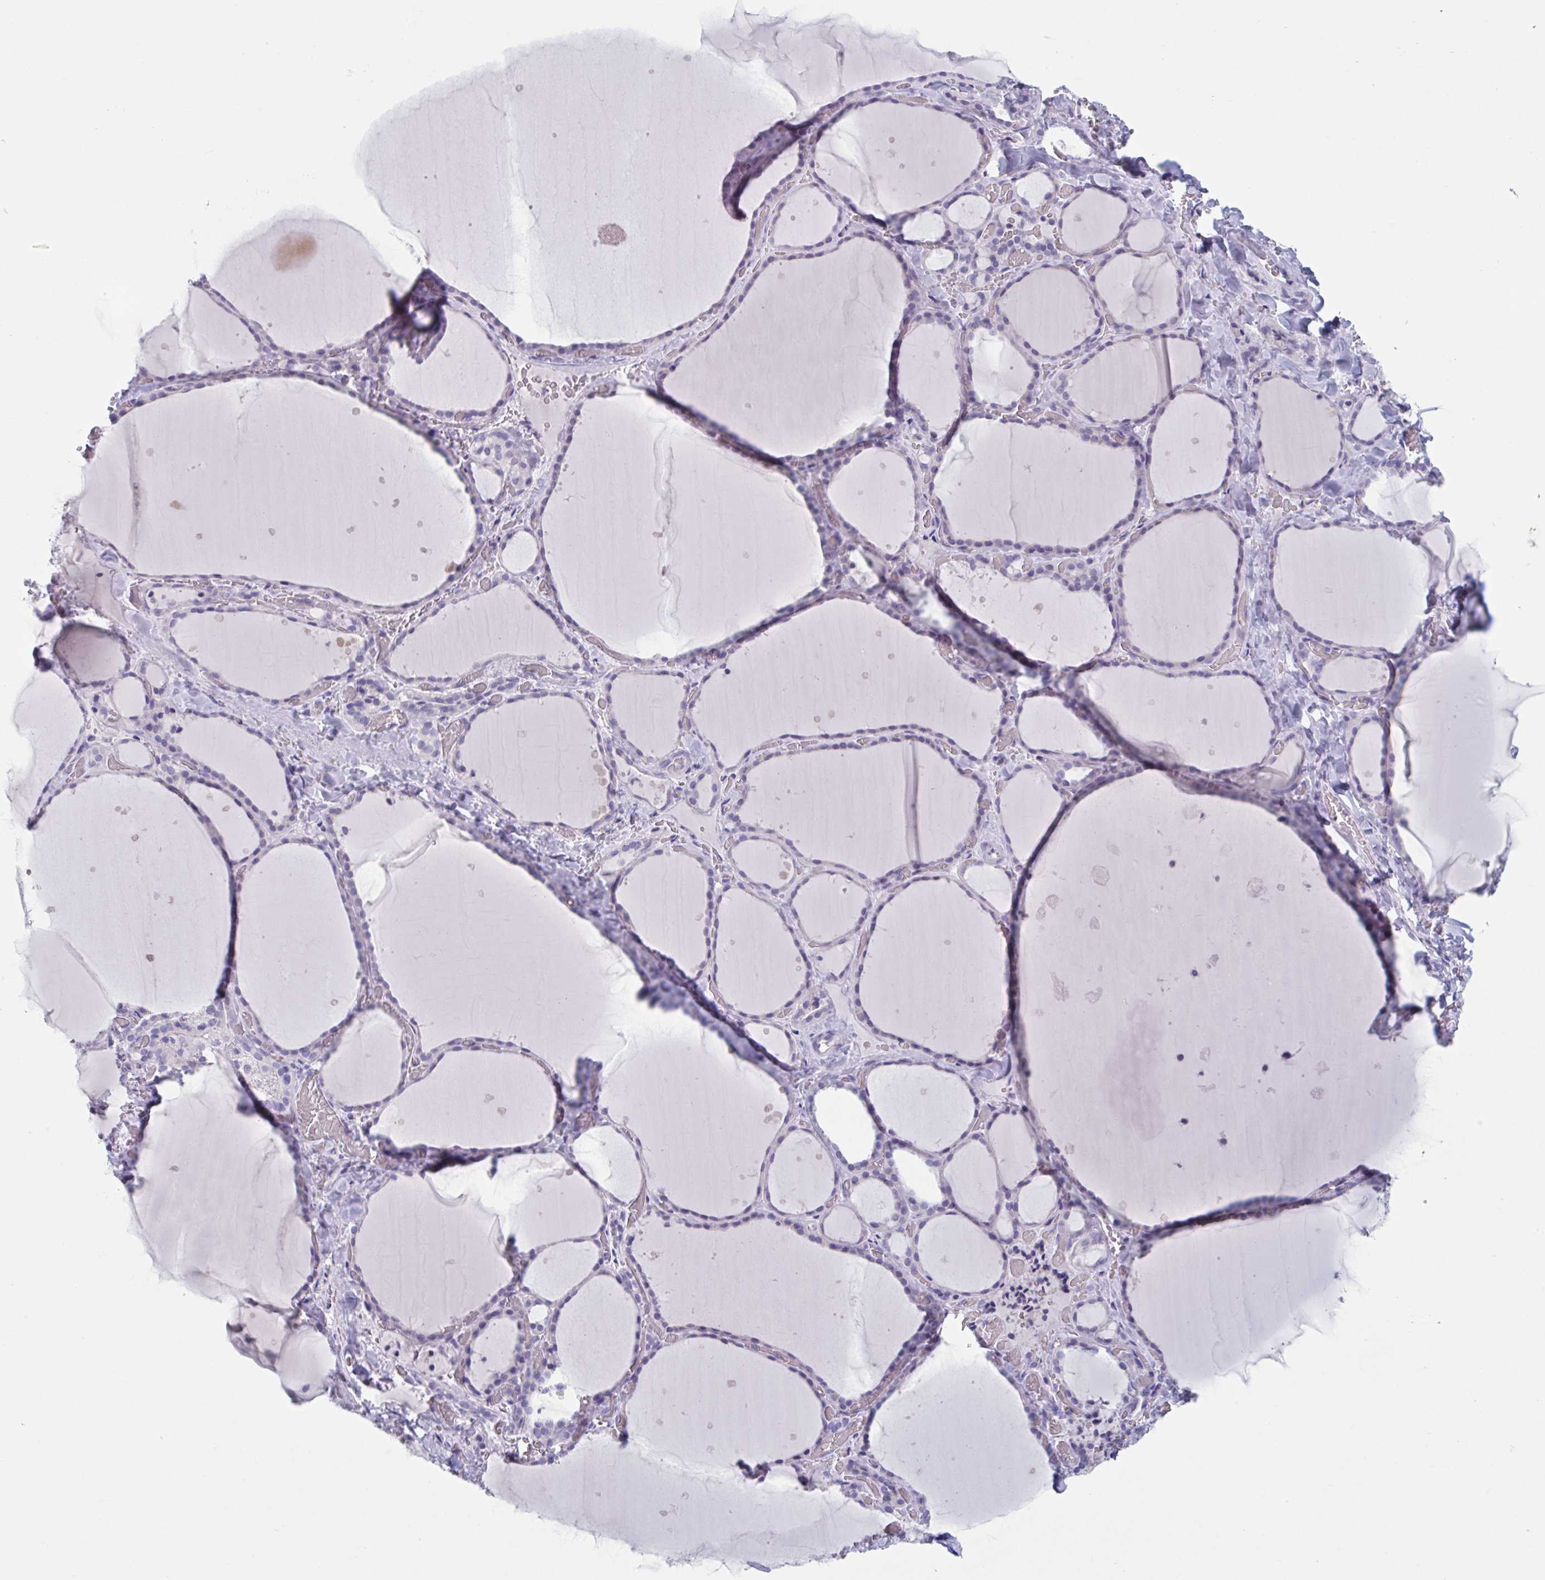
{"staining": {"intensity": "negative", "quantity": "none", "location": "none"}, "tissue": "thyroid gland", "cell_type": "Glandular cells", "image_type": "normal", "snomed": [{"axis": "morphology", "description": "Normal tissue, NOS"}, {"axis": "topography", "description": "Thyroid gland"}], "caption": "This is a micrograph of IHC staining of benign thyroid gland, which shows no positivity in glandular cells.", "gene": "HSD11B2", "patient": {"sex": "female", "age": 36}}